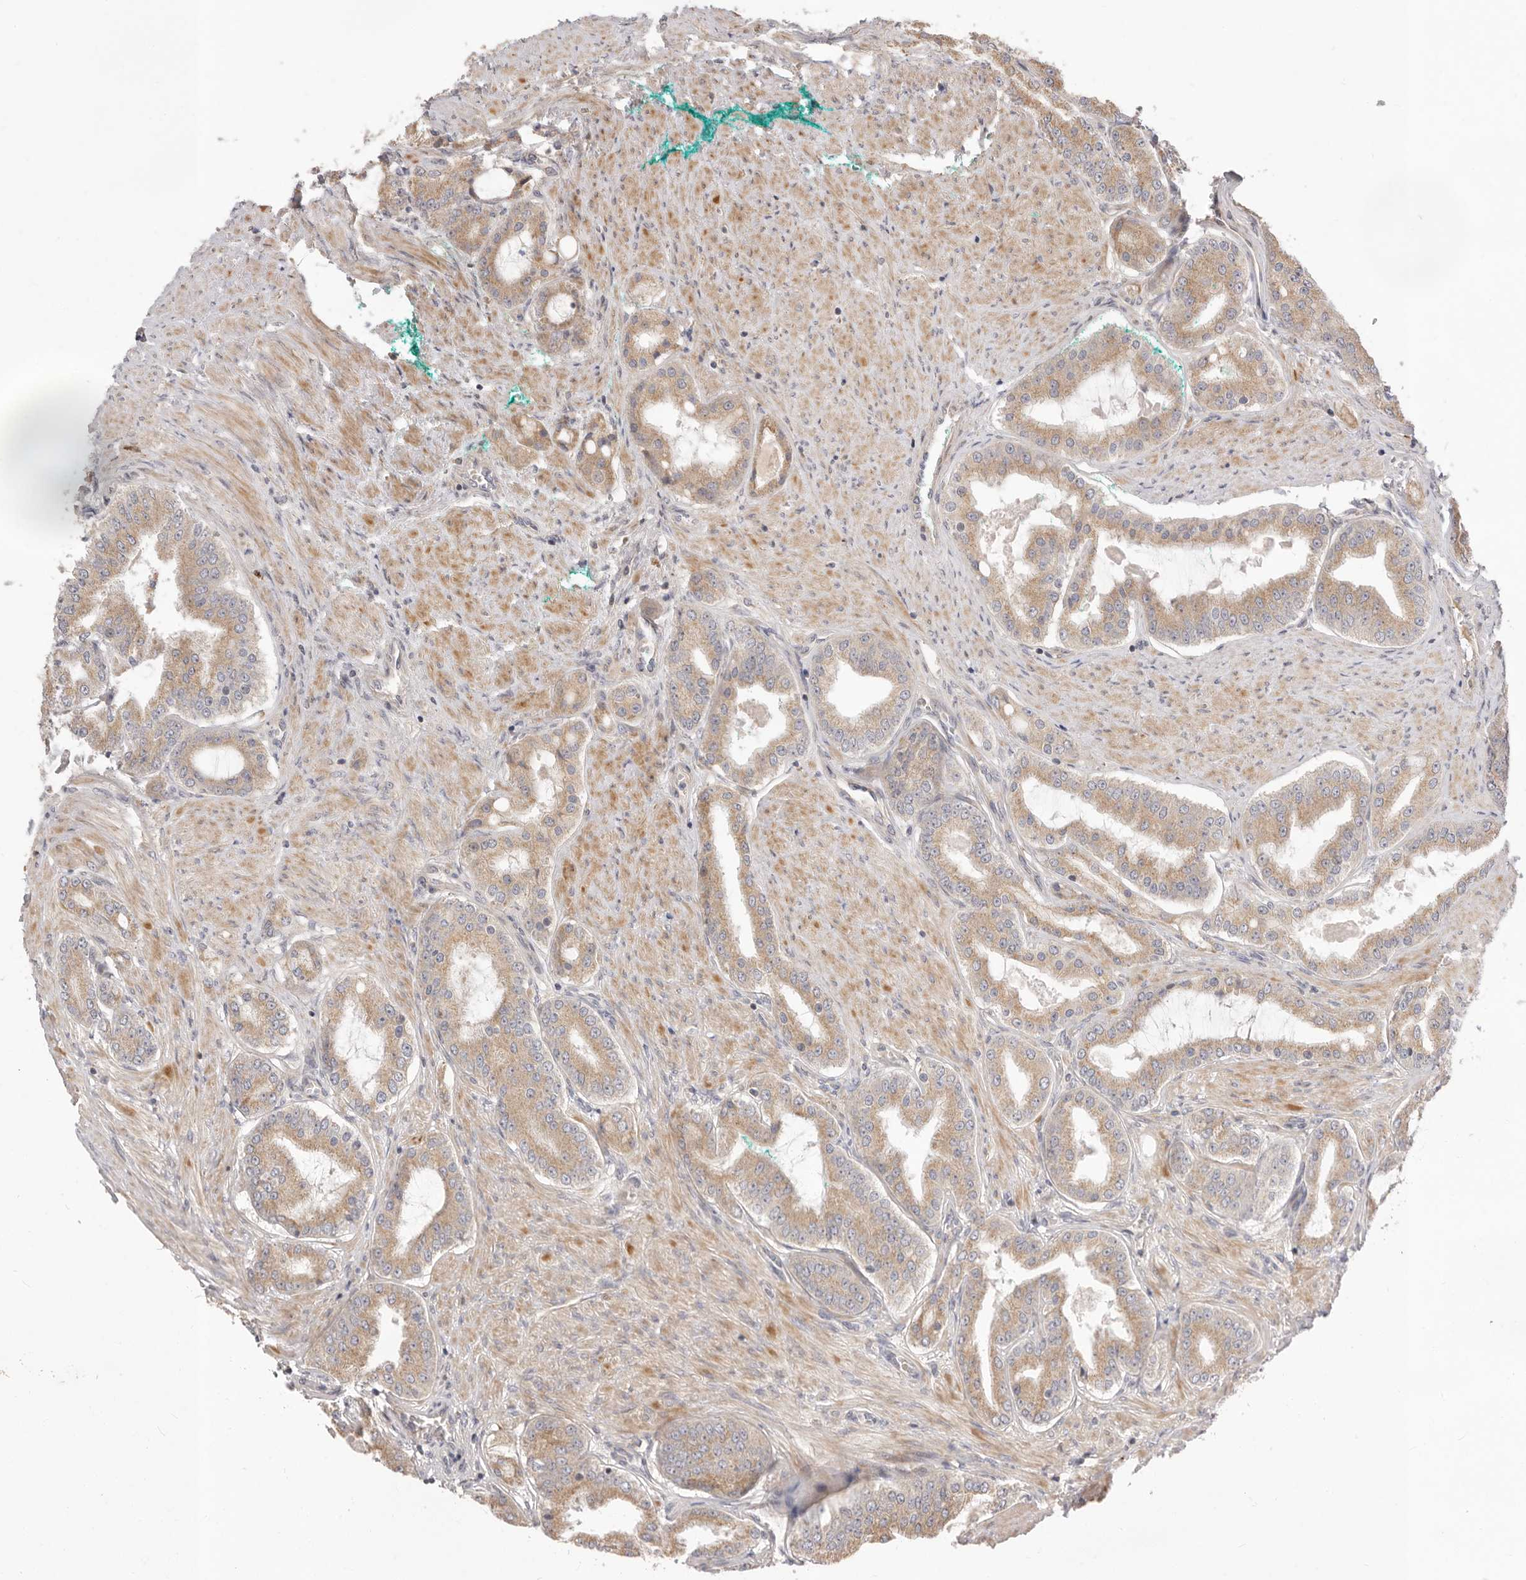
{"staining": {"intensity": "moderate", "quantity": ">75%", "location": "cytoplasmic/membranous"}, "tissue": "prostate cancer", "cell_type": "Tumor cells", "image_type": "cancer", "snomed": [{"axis": "morphology", "description": "Adenocarcinoma, High grade"}, {"axis": "topography", "description": "Prostate"}], "caption": "Immunohistochemistry image of neoplastic tissue: prostate adenocarcinoma (high-grade) stained using IHC demonstrates medium levels of moderate protein expression localized specifically in the cytoplasmic/membranous of tumor cells, appearing as a cytoplasmic/membranous brown color.", "gene": "USH1C", "patient": {"sex": "male", "age": 60}}